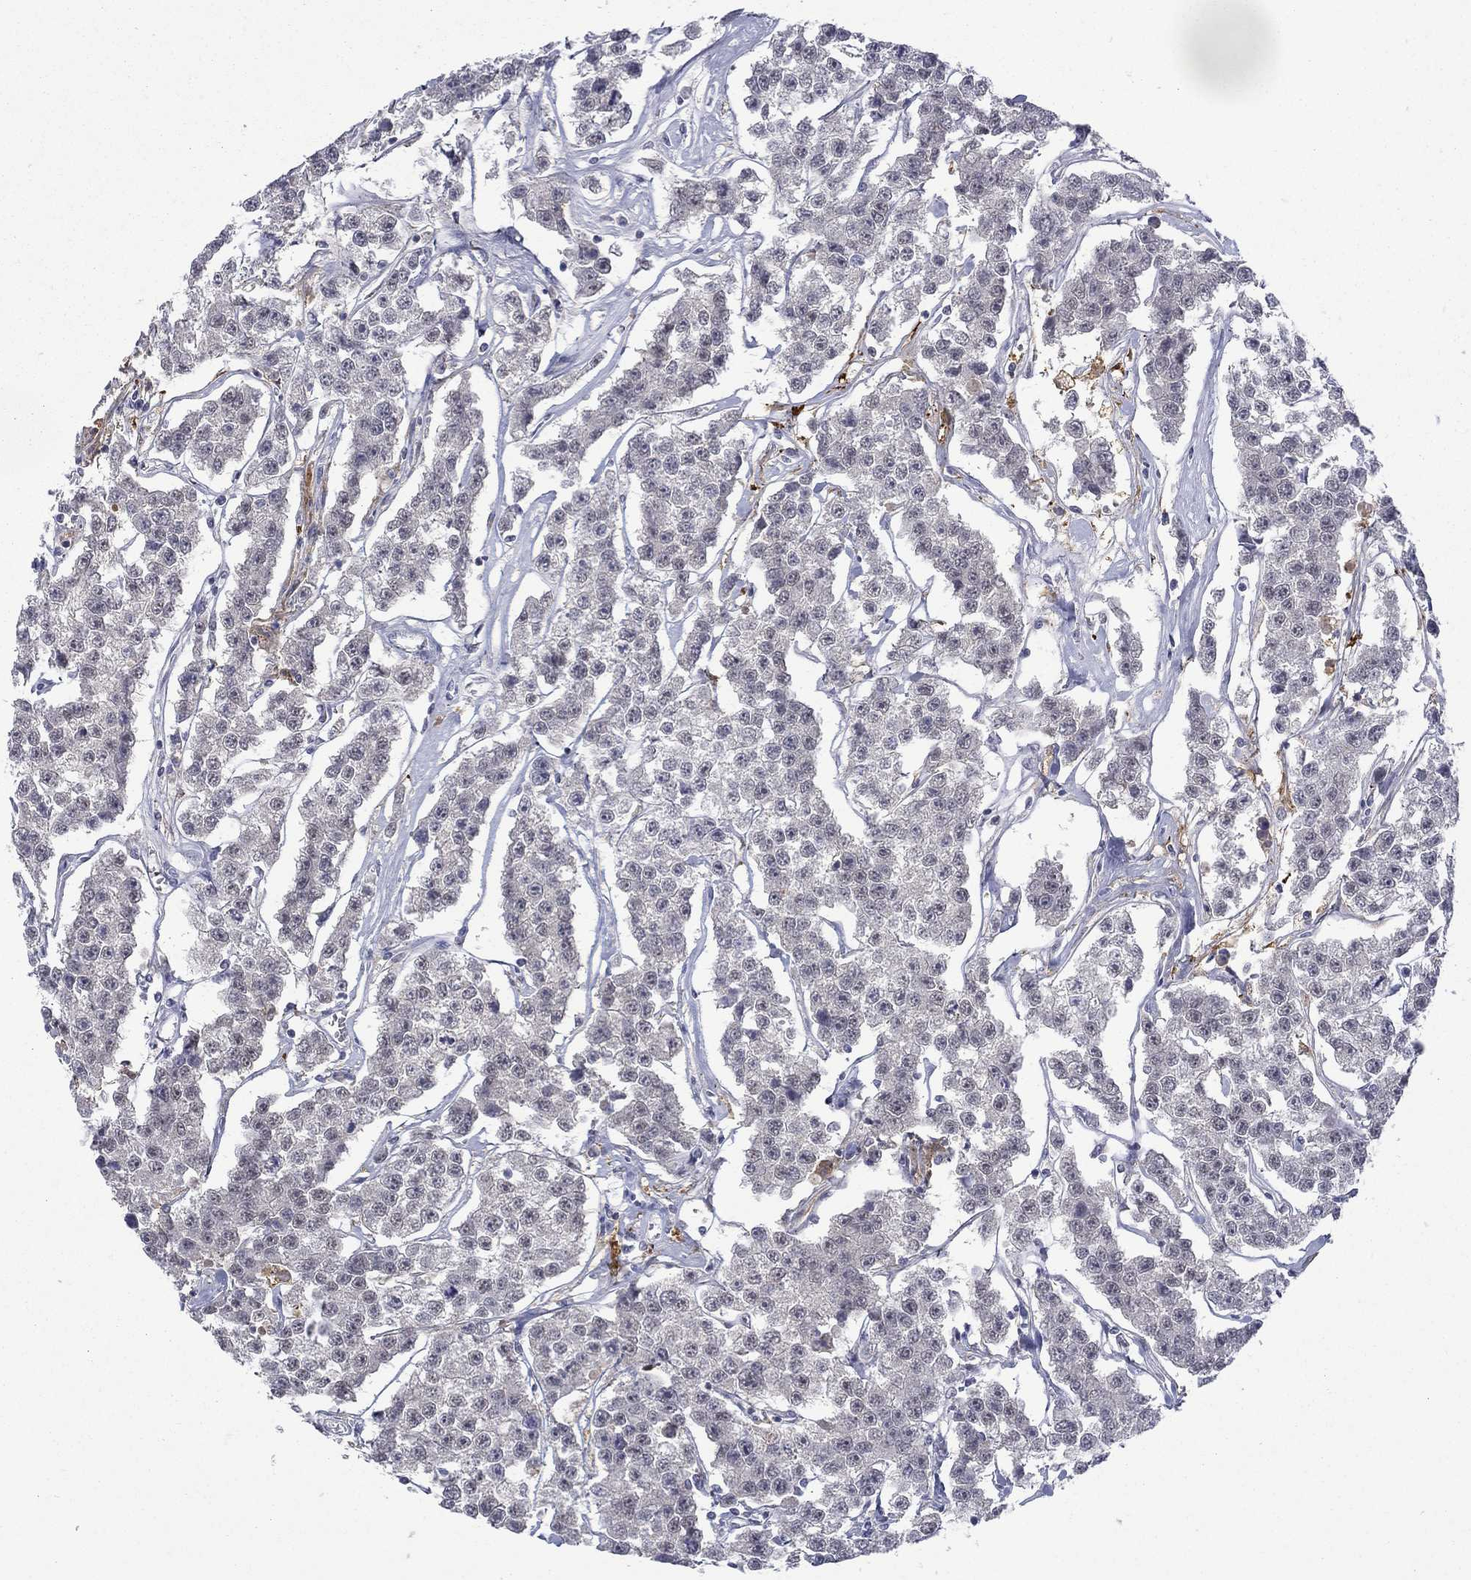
{"staining": {"intensity": "negative", "quantity": "none", "location": "none"}, "tissue": "testis cancer", "cell_type": "Tumor cells", "image_type": "cancer", "snomed": [{"axis": "morphology", "description": "Seminoma, NOS"}, {"axis": "topography", "description": "Testis"}], "caption": "Micrograph shows no significant protein staining in tumor cells of testis cancer.", "gene": "PCBP3", "patient": {"sex": "male", "age": 59}}